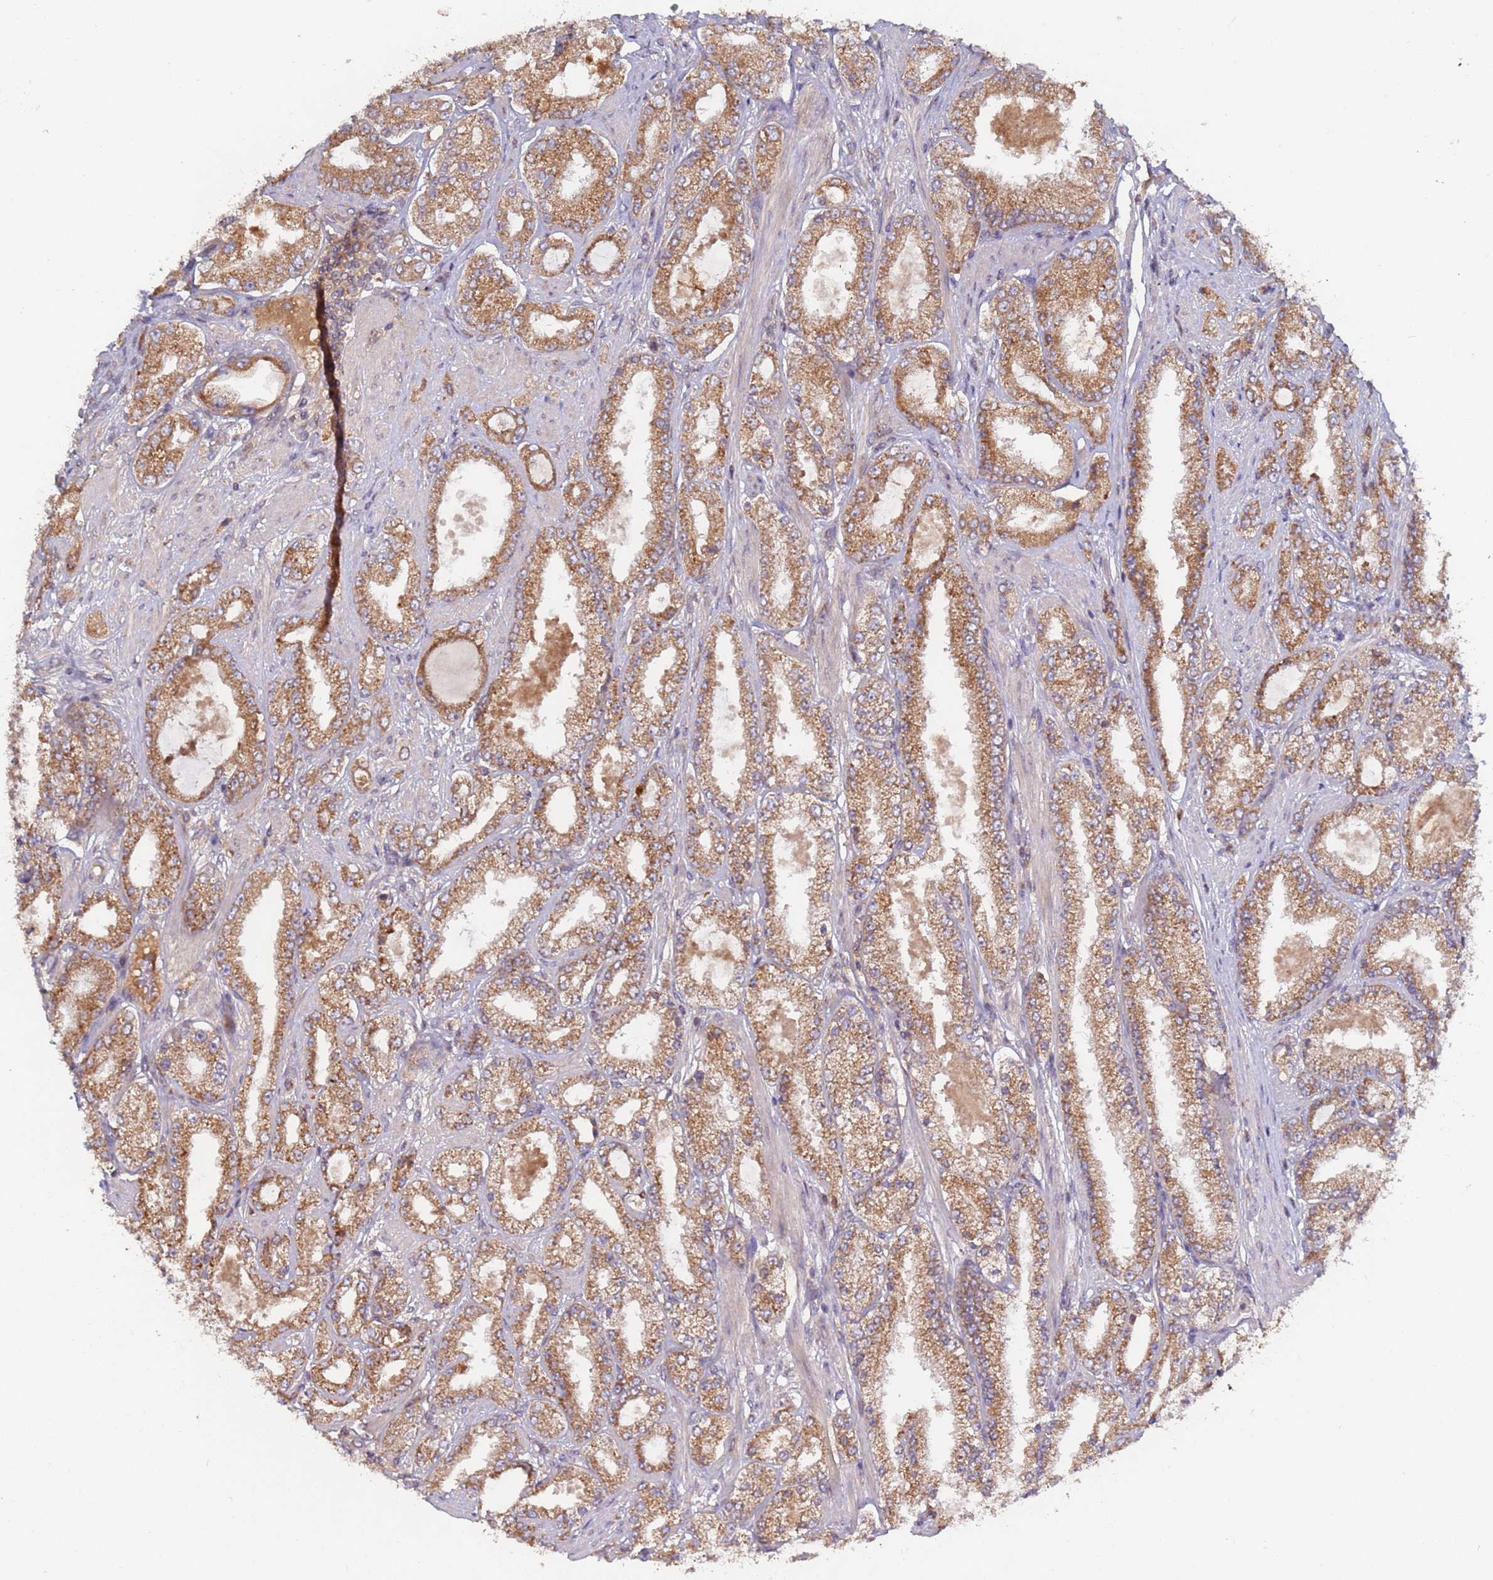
{"staining": {"intensity": "moderate", "quantity": ">75%", "location": "cytoplasmic/membranous"}, "tissue": "prostate cancer", "cell_type": "Tumor cells", "image_type": "cancer", "snomed": [{"axis": "morphology", "description": "Adenocarcinoma, High grade"}, {"axis": "topography", "description": "Prostate"}], "caption": "Adenocarcinoma (high-grade) (prostate) tissue shows moderate cytoplasmic/membranous staining in about >75% of tumor cells, visualized by immunohistochemistry. The staining is performed using DAB brown chromogen to label protein expression. The nuclei are counter-stained blue using hematoxylin.", "gene": "OR5A2", "patient": {"sex": "male", "age": 68}}